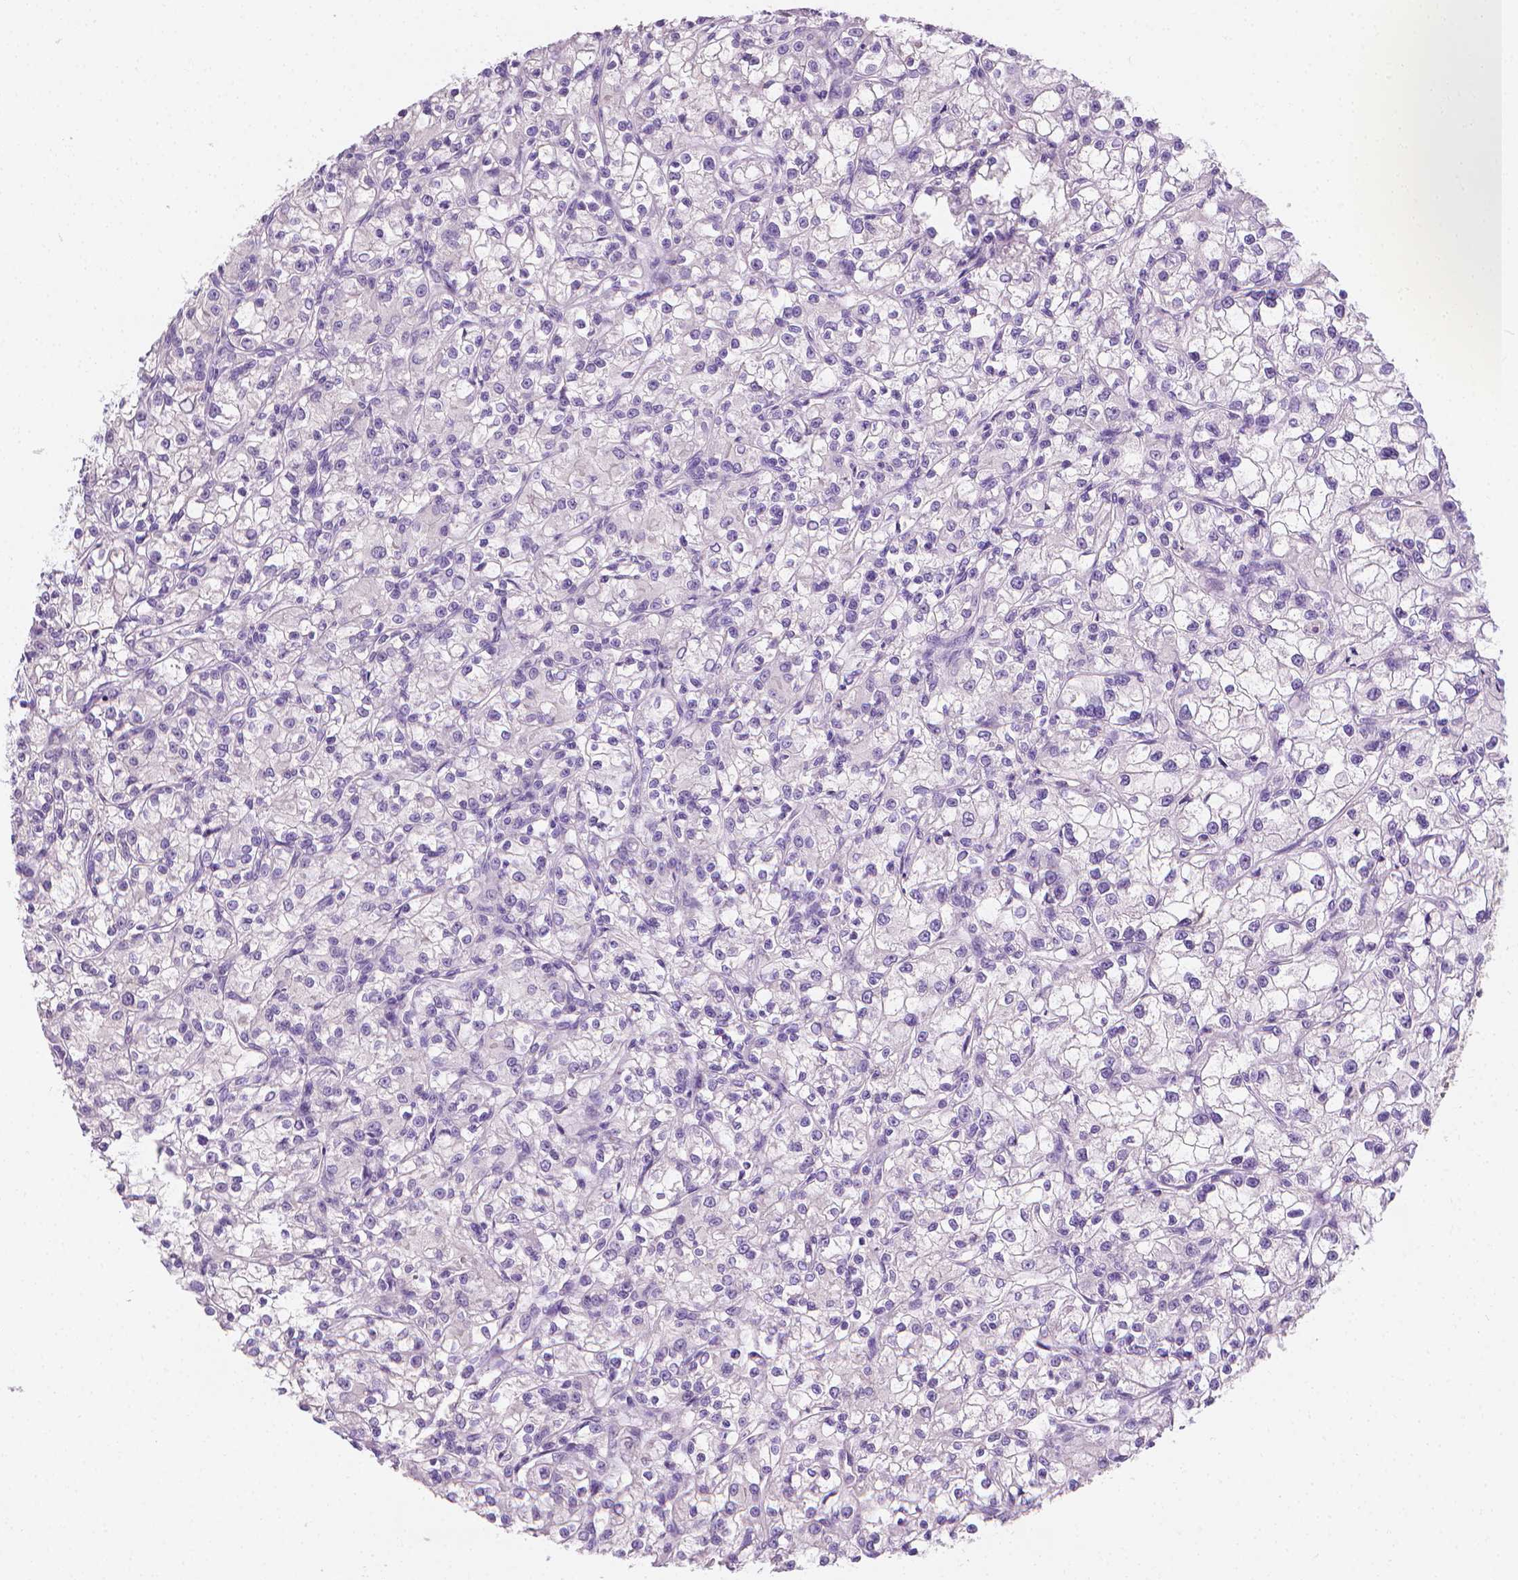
{"staining": {"intensity": "negative", "quantity": "none", "location": "none"}, "tissue": "renal cancer", "cell_type": "Tumor cells", "image_type": "cancer", "snomed": [{"axis": "morphology", "description": "Adenocarcinoma, NOS"}, {"axis": "topography", "description": "Kidney"}], "caption": "IHC micrograph of human renal cancer (adenocarcinoma) stained for a protein (brown), which displays no expression in tumor cells.", "gene": "FASN", "patient": {"sex": "female", "age": 59}}